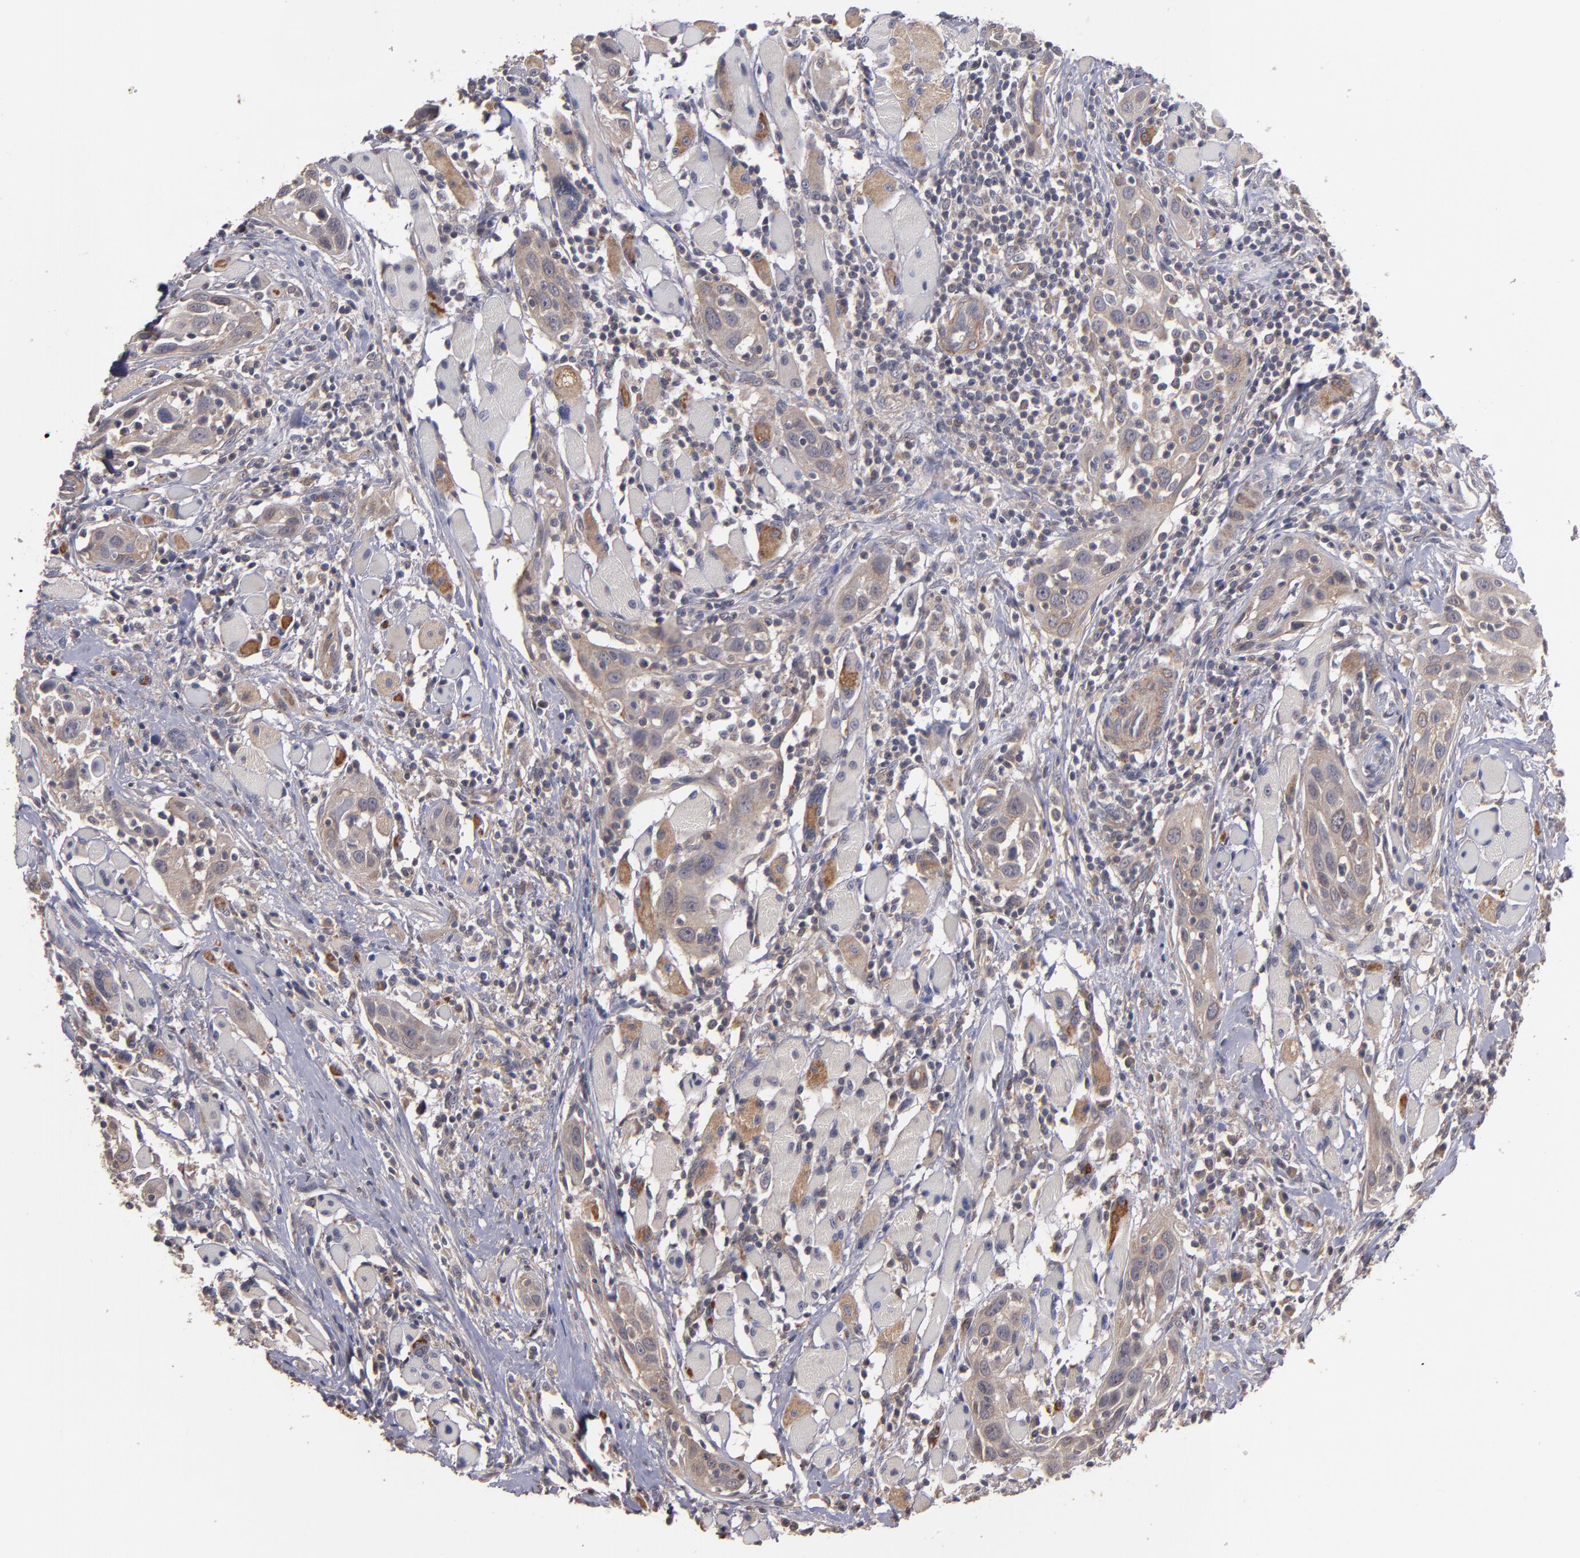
{"staining": {"intensity": "weak", "quantity": ">75%", "location": "cytoplasmic/membranous"}, "tissue": "head and neck cancer", "cell_type": "Tumor cells", "image_type": "cancer", "snomed": [{"axis": "morphology", "description": "Squamous cell carcinoma, NOS"}, {"axis": "topography", "description": "Oral tissue"}, {"axis": "topography", "description": "Head-Neck"}], "caption": "IHC (DAB) staining of head and neck cancer (squamous cell carcinoma) demonstrates weak cytoplasmic/membranous protein expression in approximately >75% of tumor cells.", "gene": "CTSO", "patient": {"sex": "female", "age": 50}}